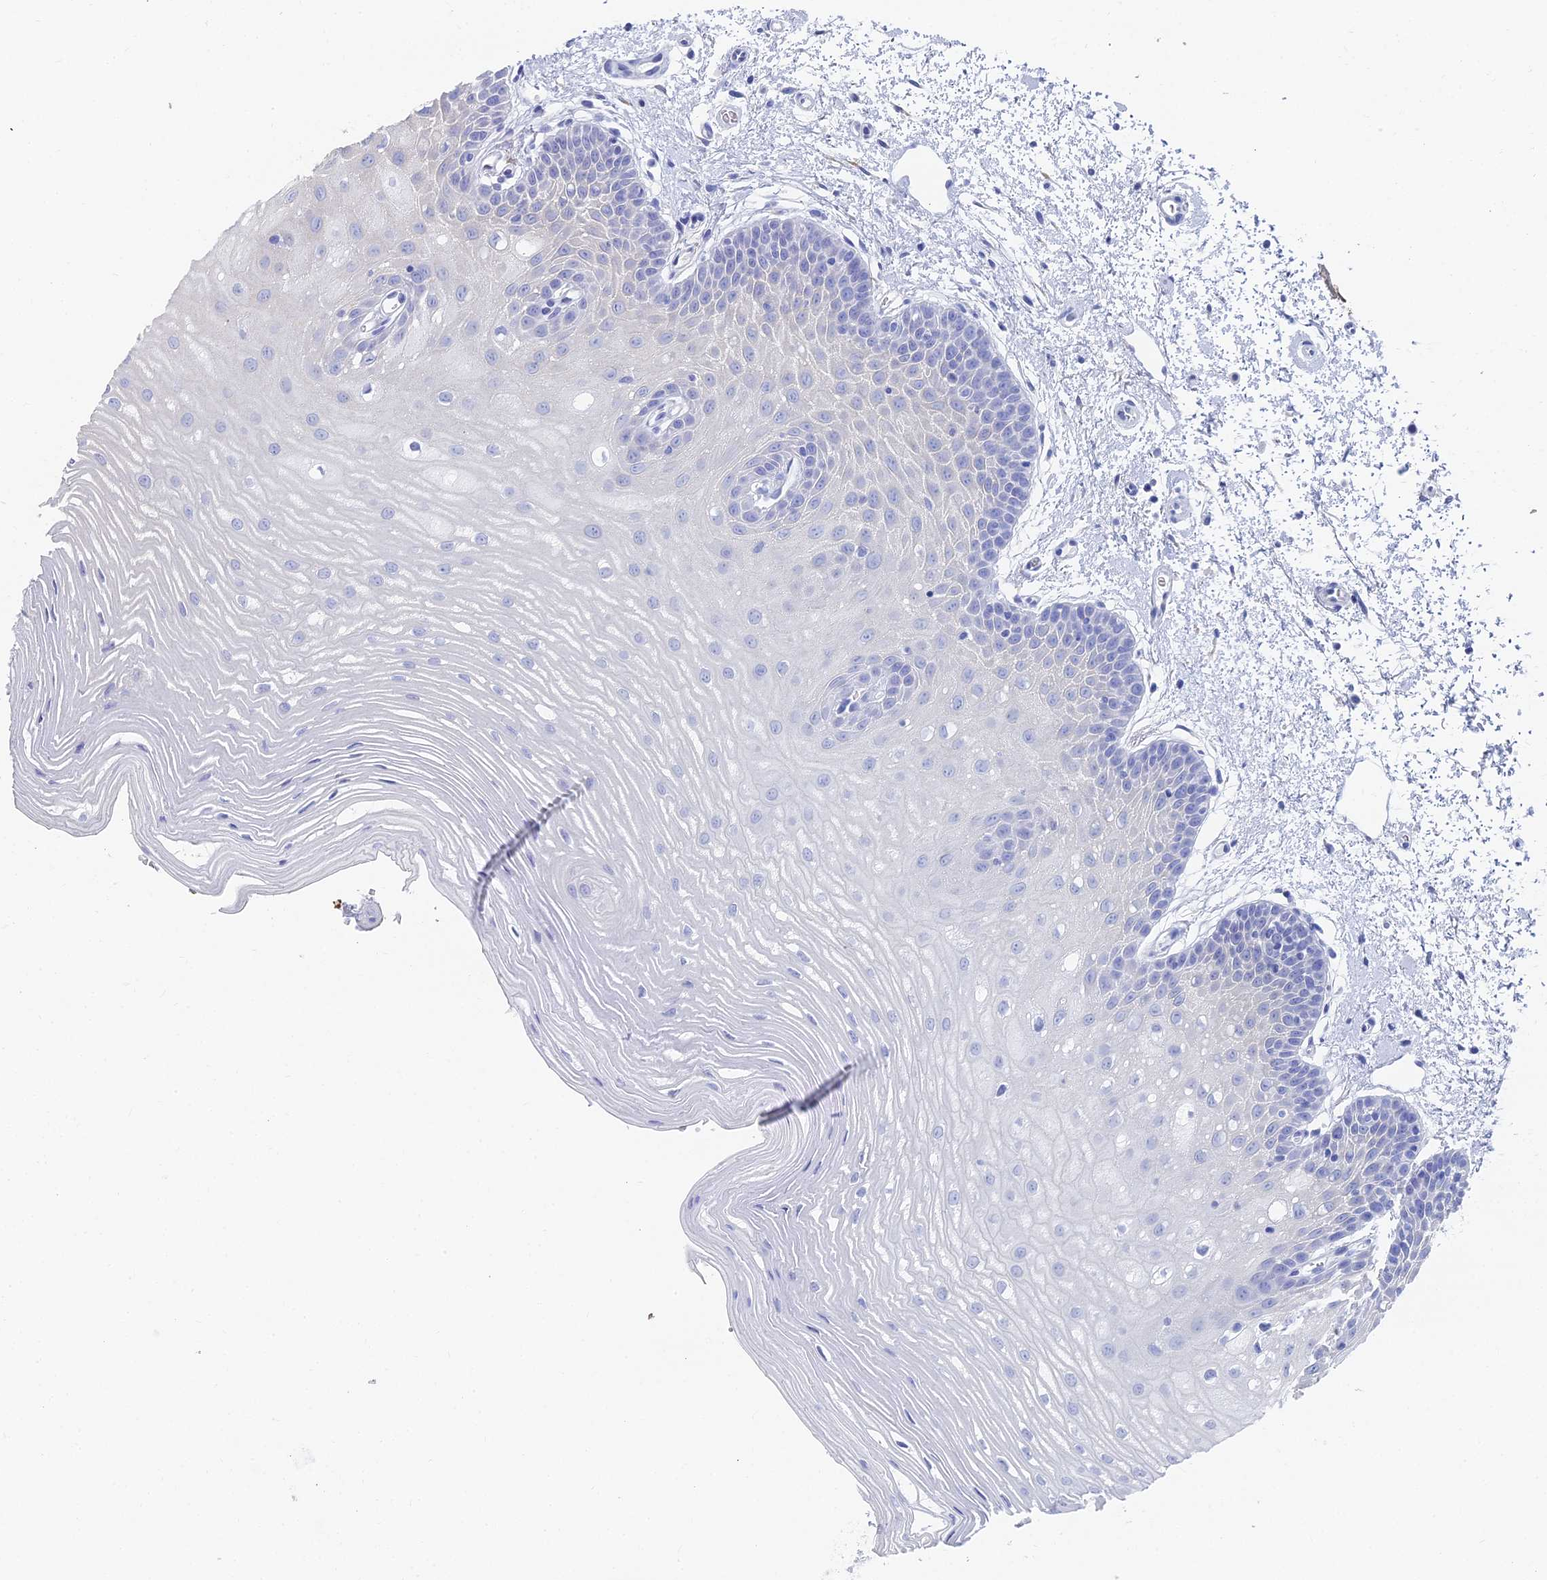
{"staining": {"intensity": "negative", "quantity": "none", "location": "none"}, "tissue": "oral mucosa", "cell_type": "Squamous epithelial cells", "image_type": "normal", "snomed": [{"axis": "morphology", "description": "Normal tissue, NOS"}, {"axis": "topography", "description": "Oral tissue"}, {"axis": "topography", "description": "Tounge, NOS"}], "caption": "DAB (3,3'-diaminobenzidine) immunohistochemical staining of unremarkable human oral mucosa reveals no significant expression in squamous epithelial cells. Brightfield microscopy of IHC stained with DAB (brown) and hematoxylin (blue), captured at high magnification.", "gene": "TNNT3", "patient": {"sex": "female", "age": 73}}